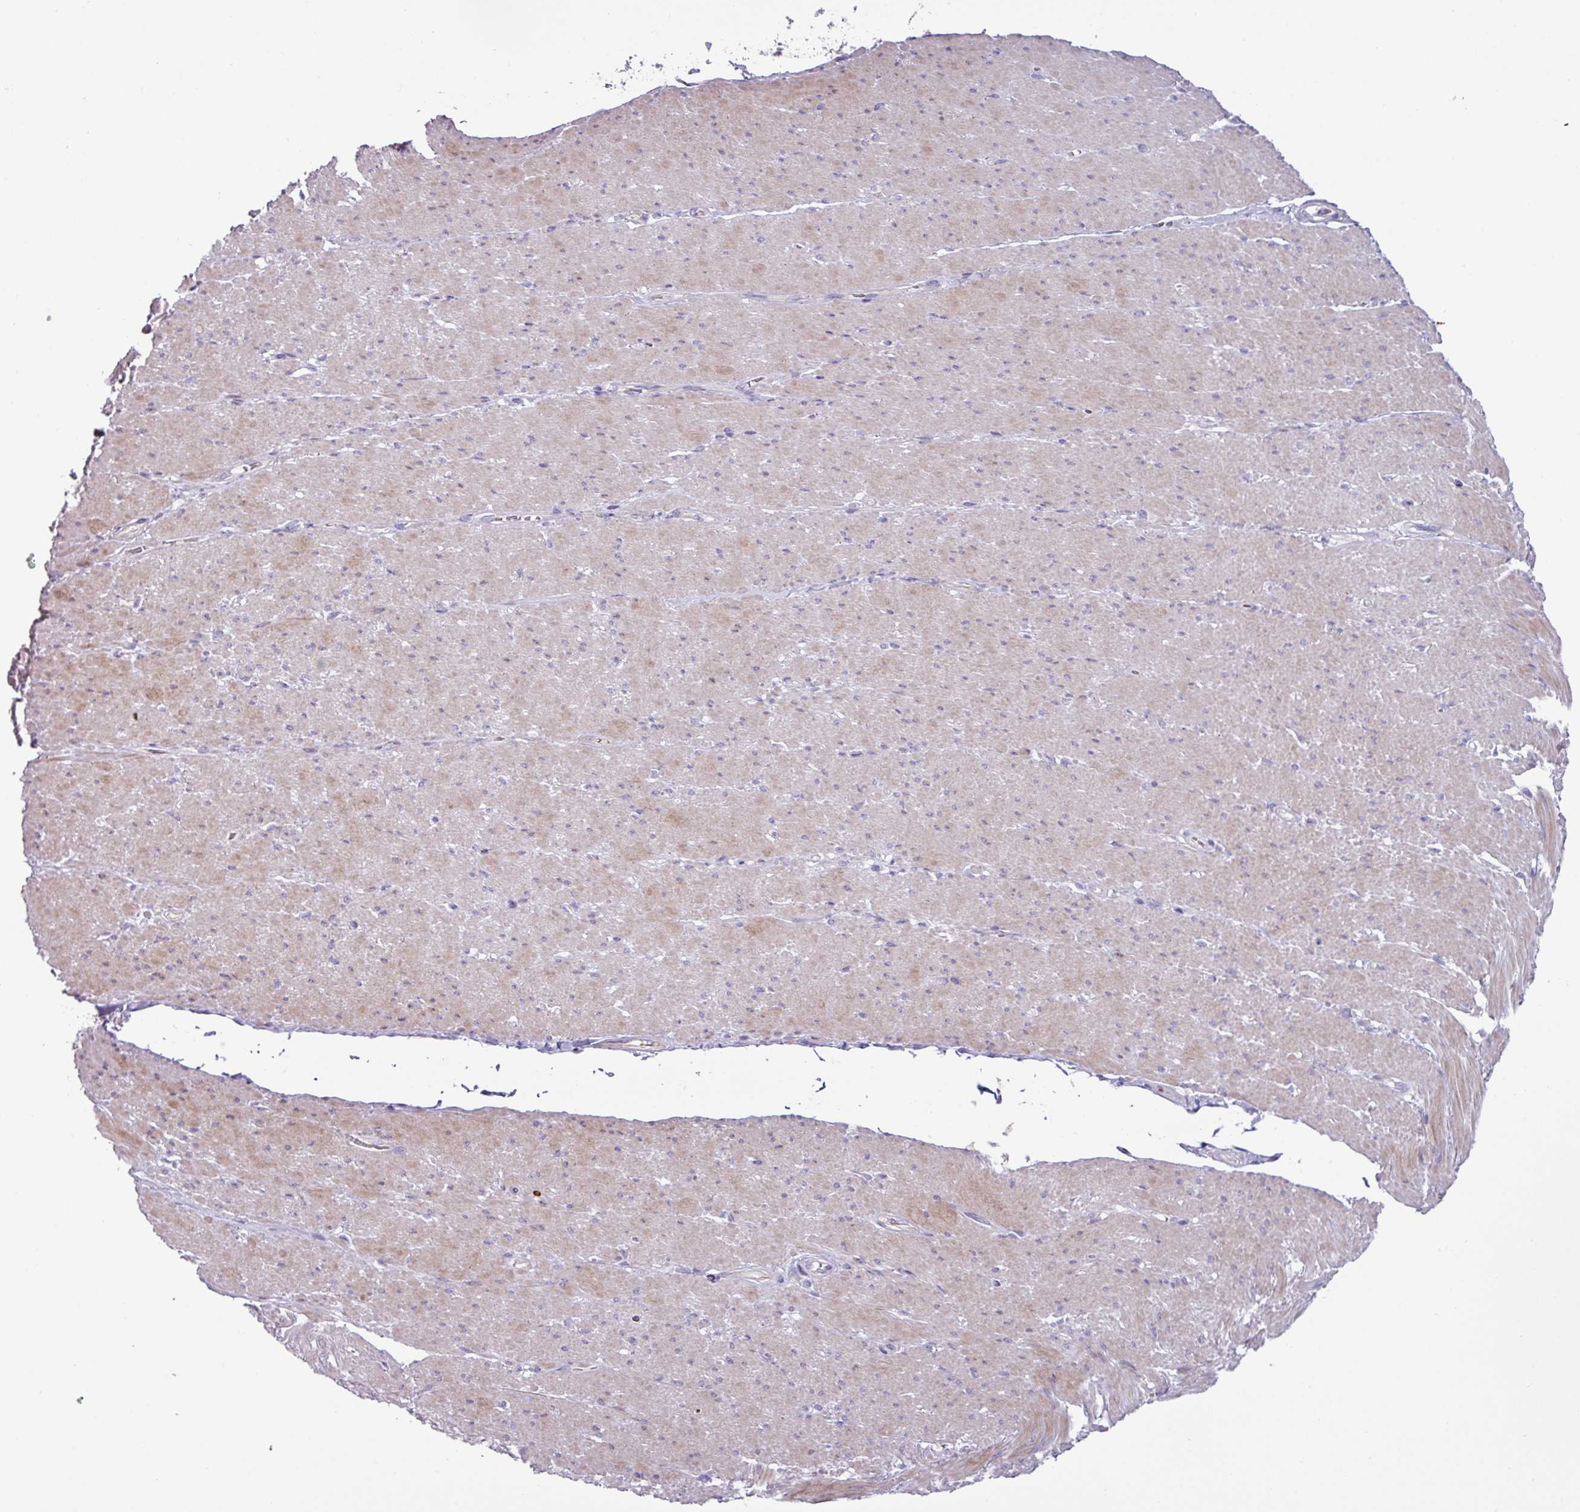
{"staining": {"intensity": "weak", "quantity": "<25%", "location": "cytoplasmic/membranous"}, "tissue": "smooth muscle", "cell_type": "Smooth muscle cells", "image_type": "normal", "snomed": [{"axis": "morphology", "description": "Normal tissue, NOS"}, {"axis": "topography", "description": "Smooth muscle"}, {"axis": "topography", "description": "Rectum"}], "caption": "Human smooth muscle stained for a protein using immunohistochemistry reveals no expression in smooth muscle cells.", "gene": "RGS16", "patient": {"sex": "male", "age": 53}}